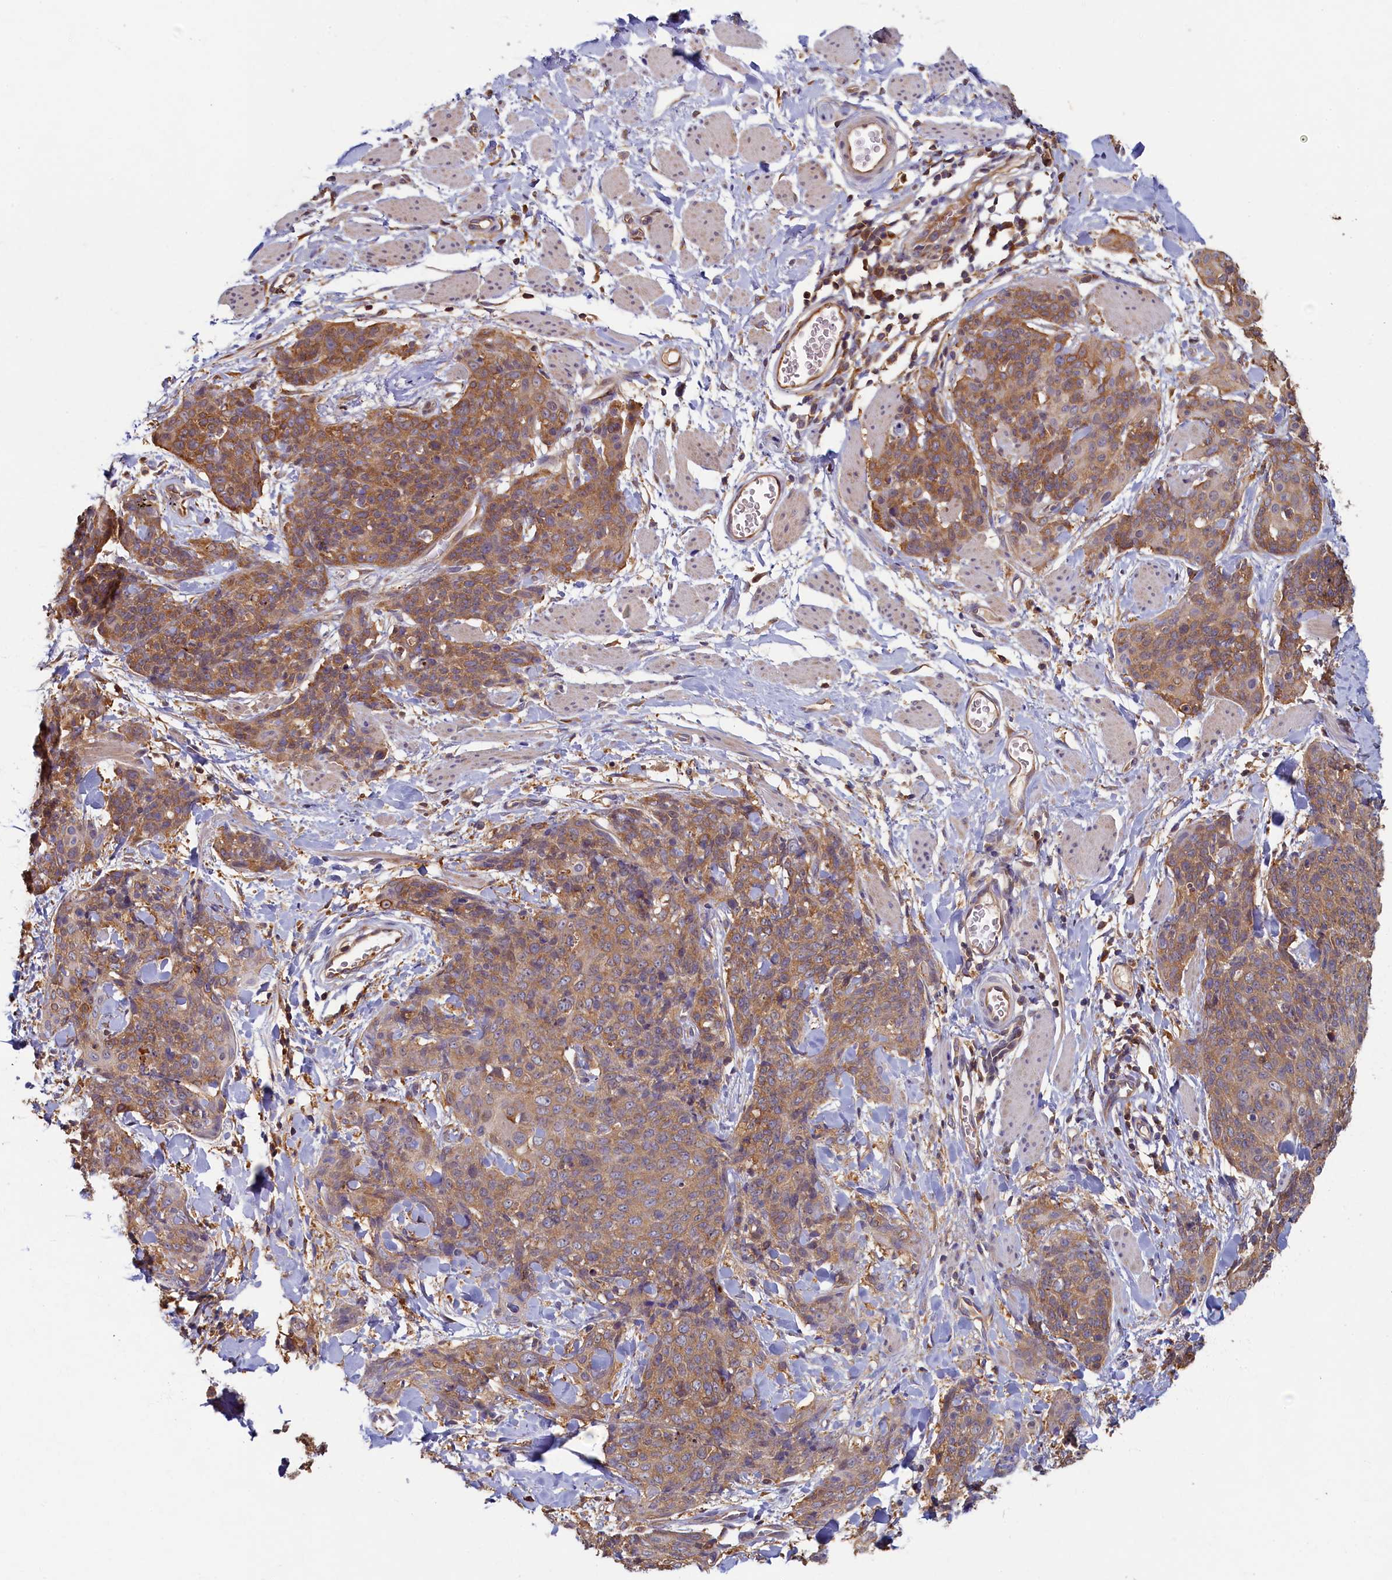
{"staining": {"intensity": "moderate", "quantity": ">75%", "location": "cytoplasmic/membranous"}, "tissue": "skin cancer", "cell_type": "Tumor cells", "image_type": "cancer", "snomed": [{"axis": "morphology", "description": "Squamous cell carcinoma, NOS"}, {"axis": "topography", "description": "Skin"}, {"axis": "topography", "description": "Vulva"}], "caption": "A photomicrograph showing moderate cytoplasmic/membranous positivity in about >75% of tumor cells in squamous cell carcinoma (skin), as visualized by brown immunohistochemical staining.", "gene": "TIMM8B", "patient": {"sex": "female", "age": 85}}